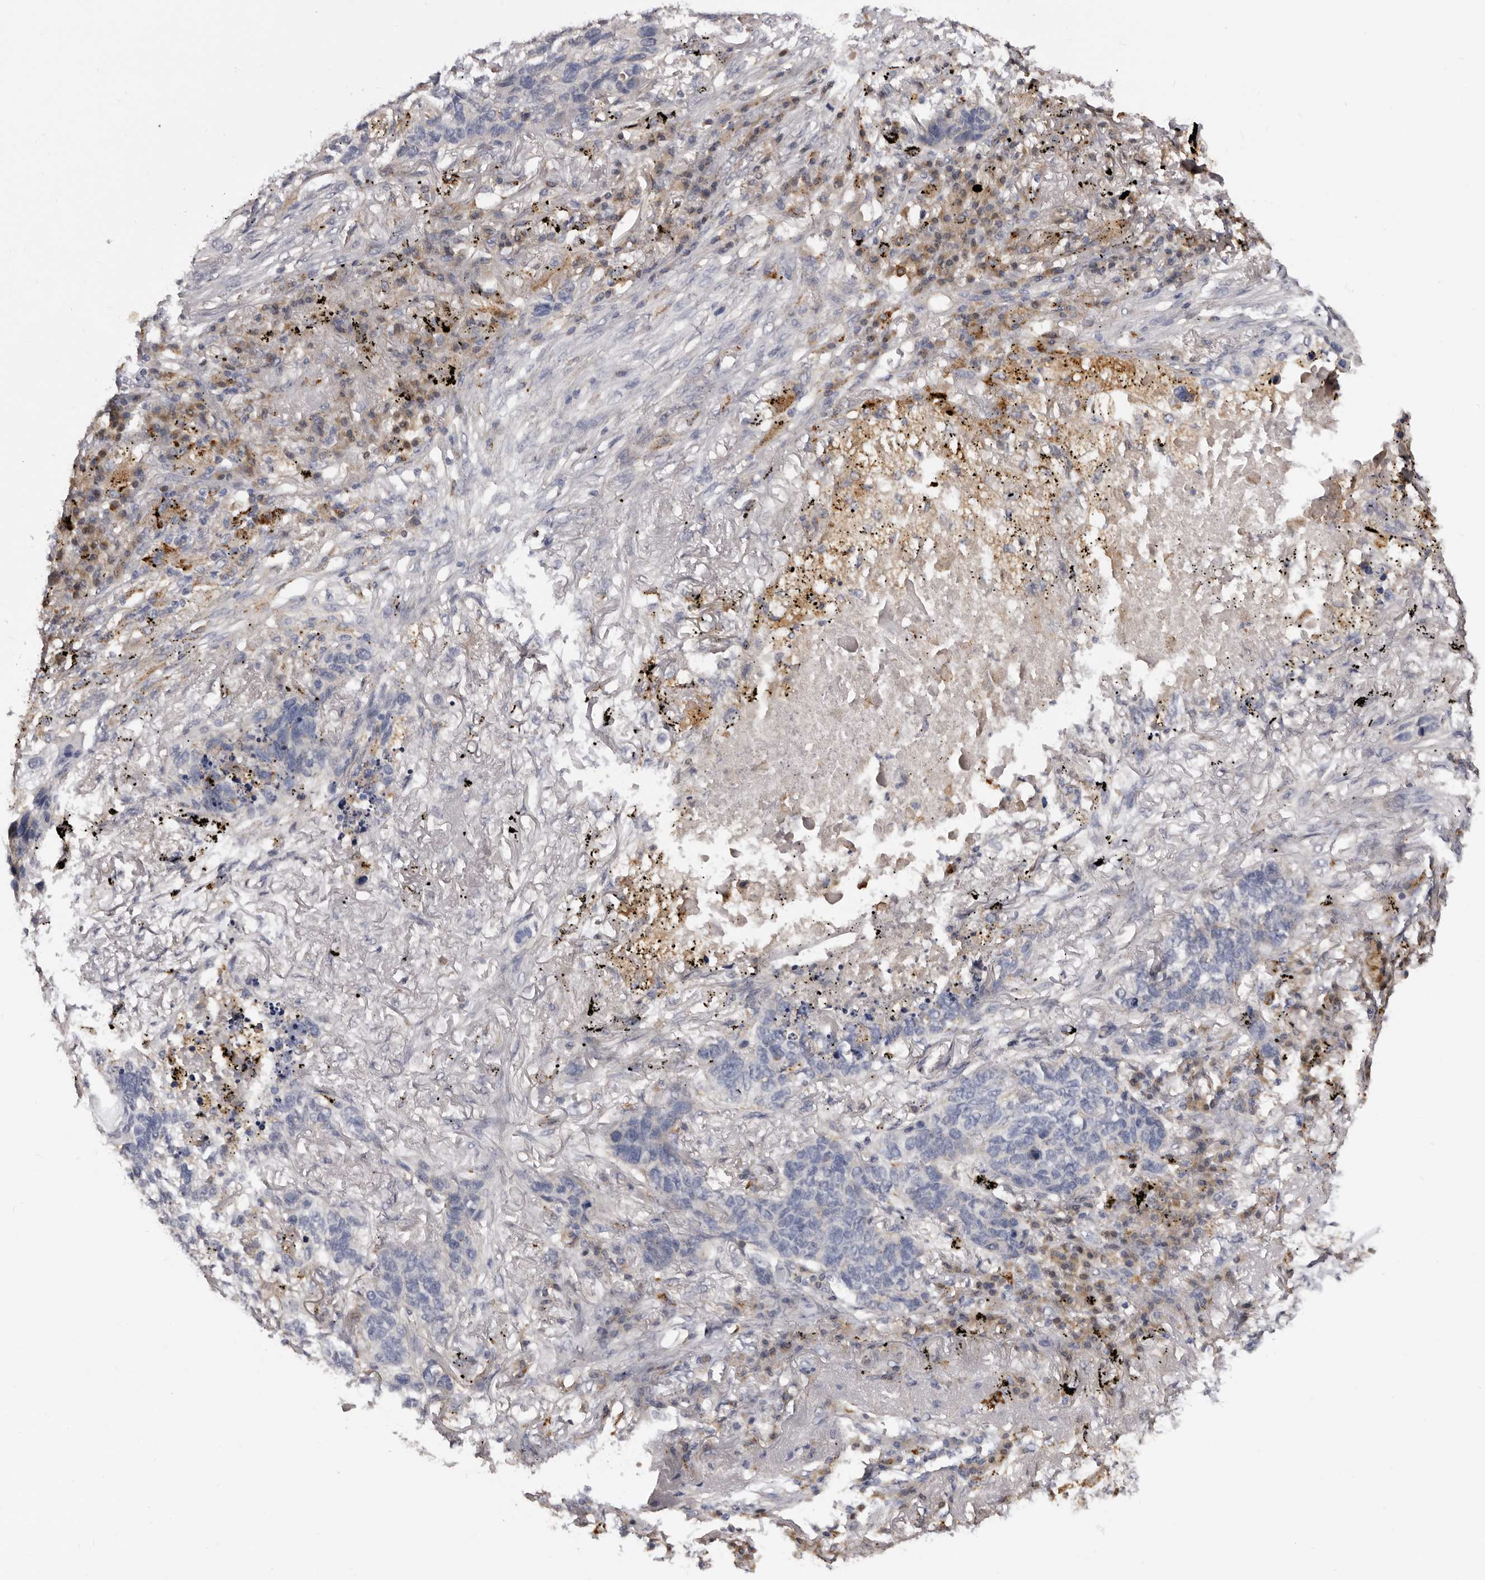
{"staining": {"intensity": "negative", "quantity": "none", "location": "none"}, "tissue": "lung cancer", "cell_type": "Tumor cells", "image_type": "cancer", "snomed": [{"axis": "morphology", "description": "Squamous cell carcinoma, NOS"}, {"axis": "topography", "description": "Lung"}], "caption": "This is a micrograph of immunohistochemistry staining of lung cancer, which shows no staining in tumor cells.", "gene": "DAP", "patient": {"sex": "female", "age": 63}}